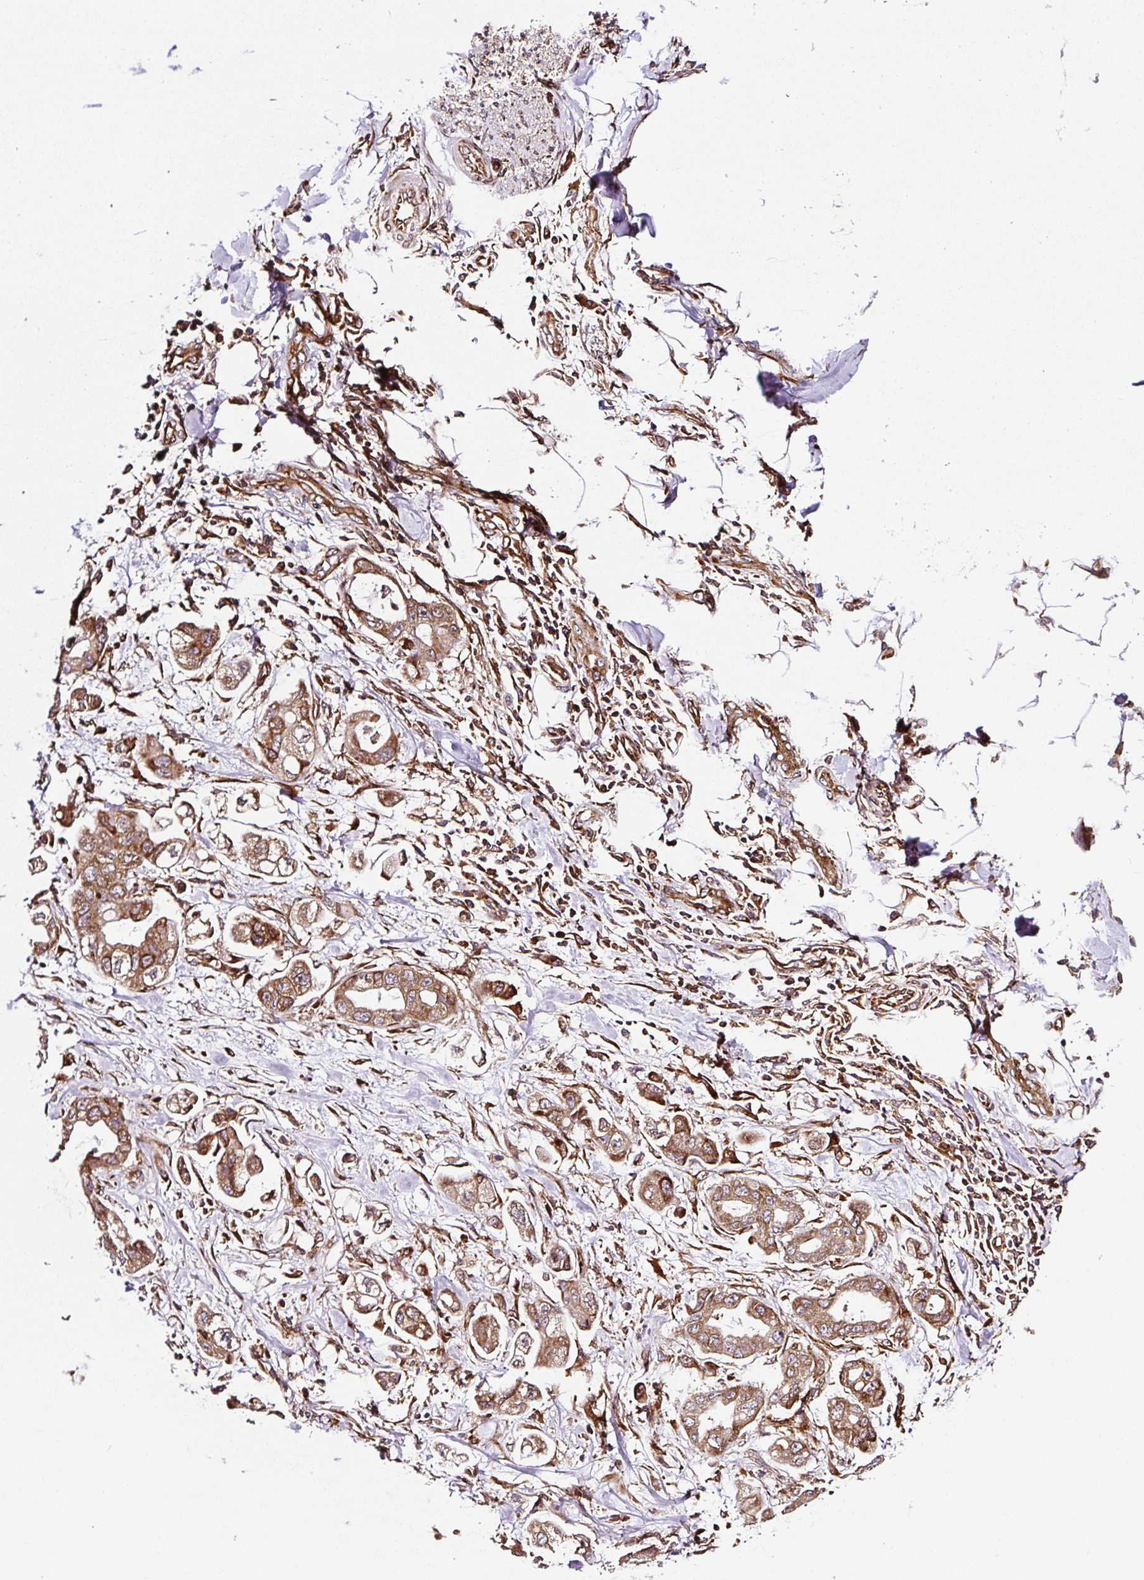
{"staining": {"intensity": "moderate", "quantity": ">75%", "location": "cytoplasmic/membranous"}, "tissue": "stomach cancer", "cell_type": "Tumor cells", "image_type": "cancer", "snomed": [{"axis": "morphology", "description": "Adenocarcinoma, NOS"}, {"axis": "topography", "description": "Stomach"}], "caption": "Immunohistochemical staining of human stomach cancer shows medium levels of moderate cytoplasmic/membranous protein staining in about >75% of tumor cells. (Brightfield microscopy of DAB IHC at high magnification).", "gene": "KDM4E", "patient": {"sex": "male", "age": 62}}